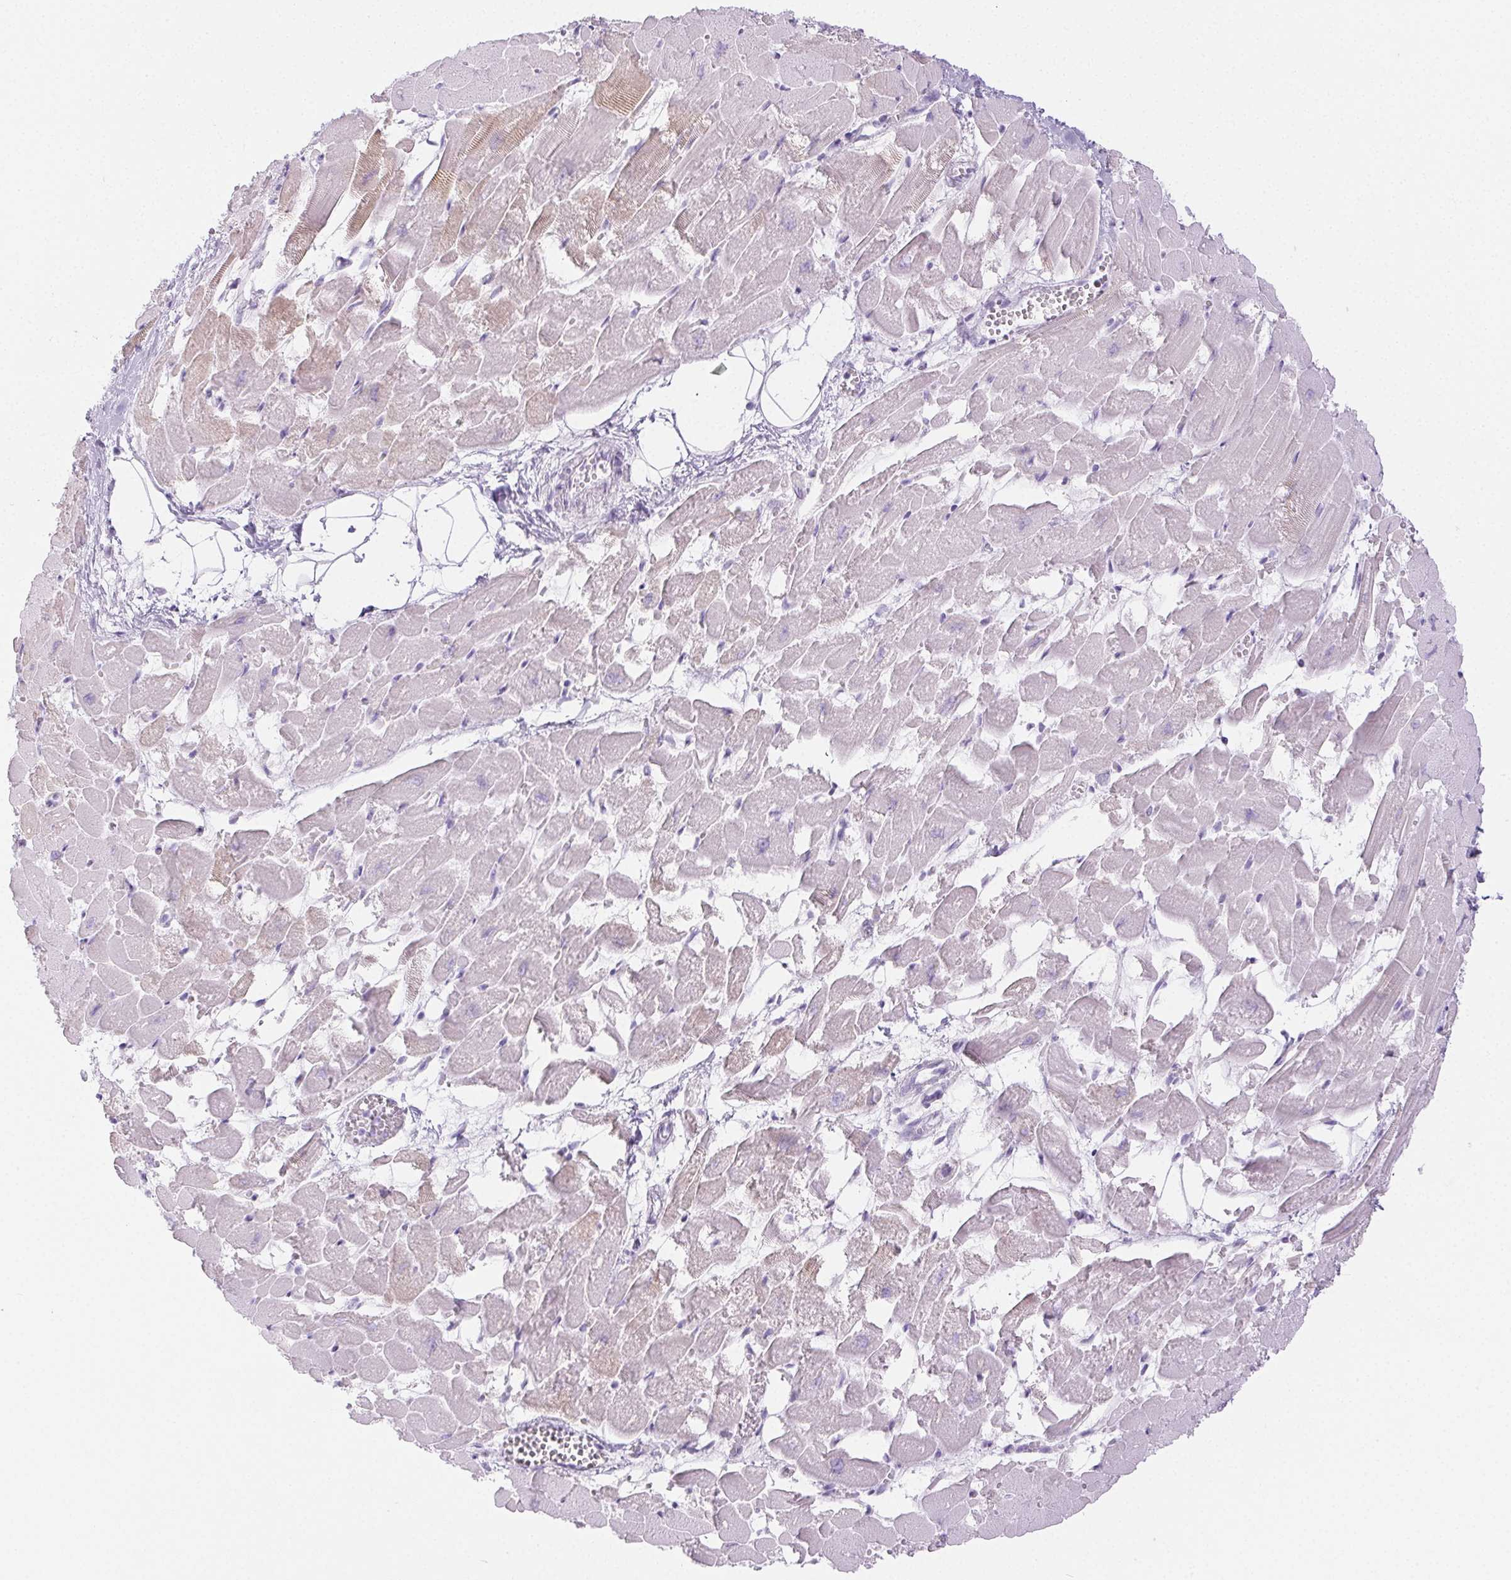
{"staining": {"intensity": "weak", "quantity": "<25%", "location": "cytoplasmic/membranous"}, "tissue": "heart muscle", "cell_type": "Cardiomyocytes", "image_type": "normal", "snomed": [{"axis": "morphology", "description": "Normal tissue, NOS"}, {"axis": "topography", "description": "Heart"}], "caption": "DAB immunohistochemical staining of normal heart muscle exhibits no significant staining in cardiomyocytes.", "gene": "PI3", "patient": {"sex": "female", "age": 52}}